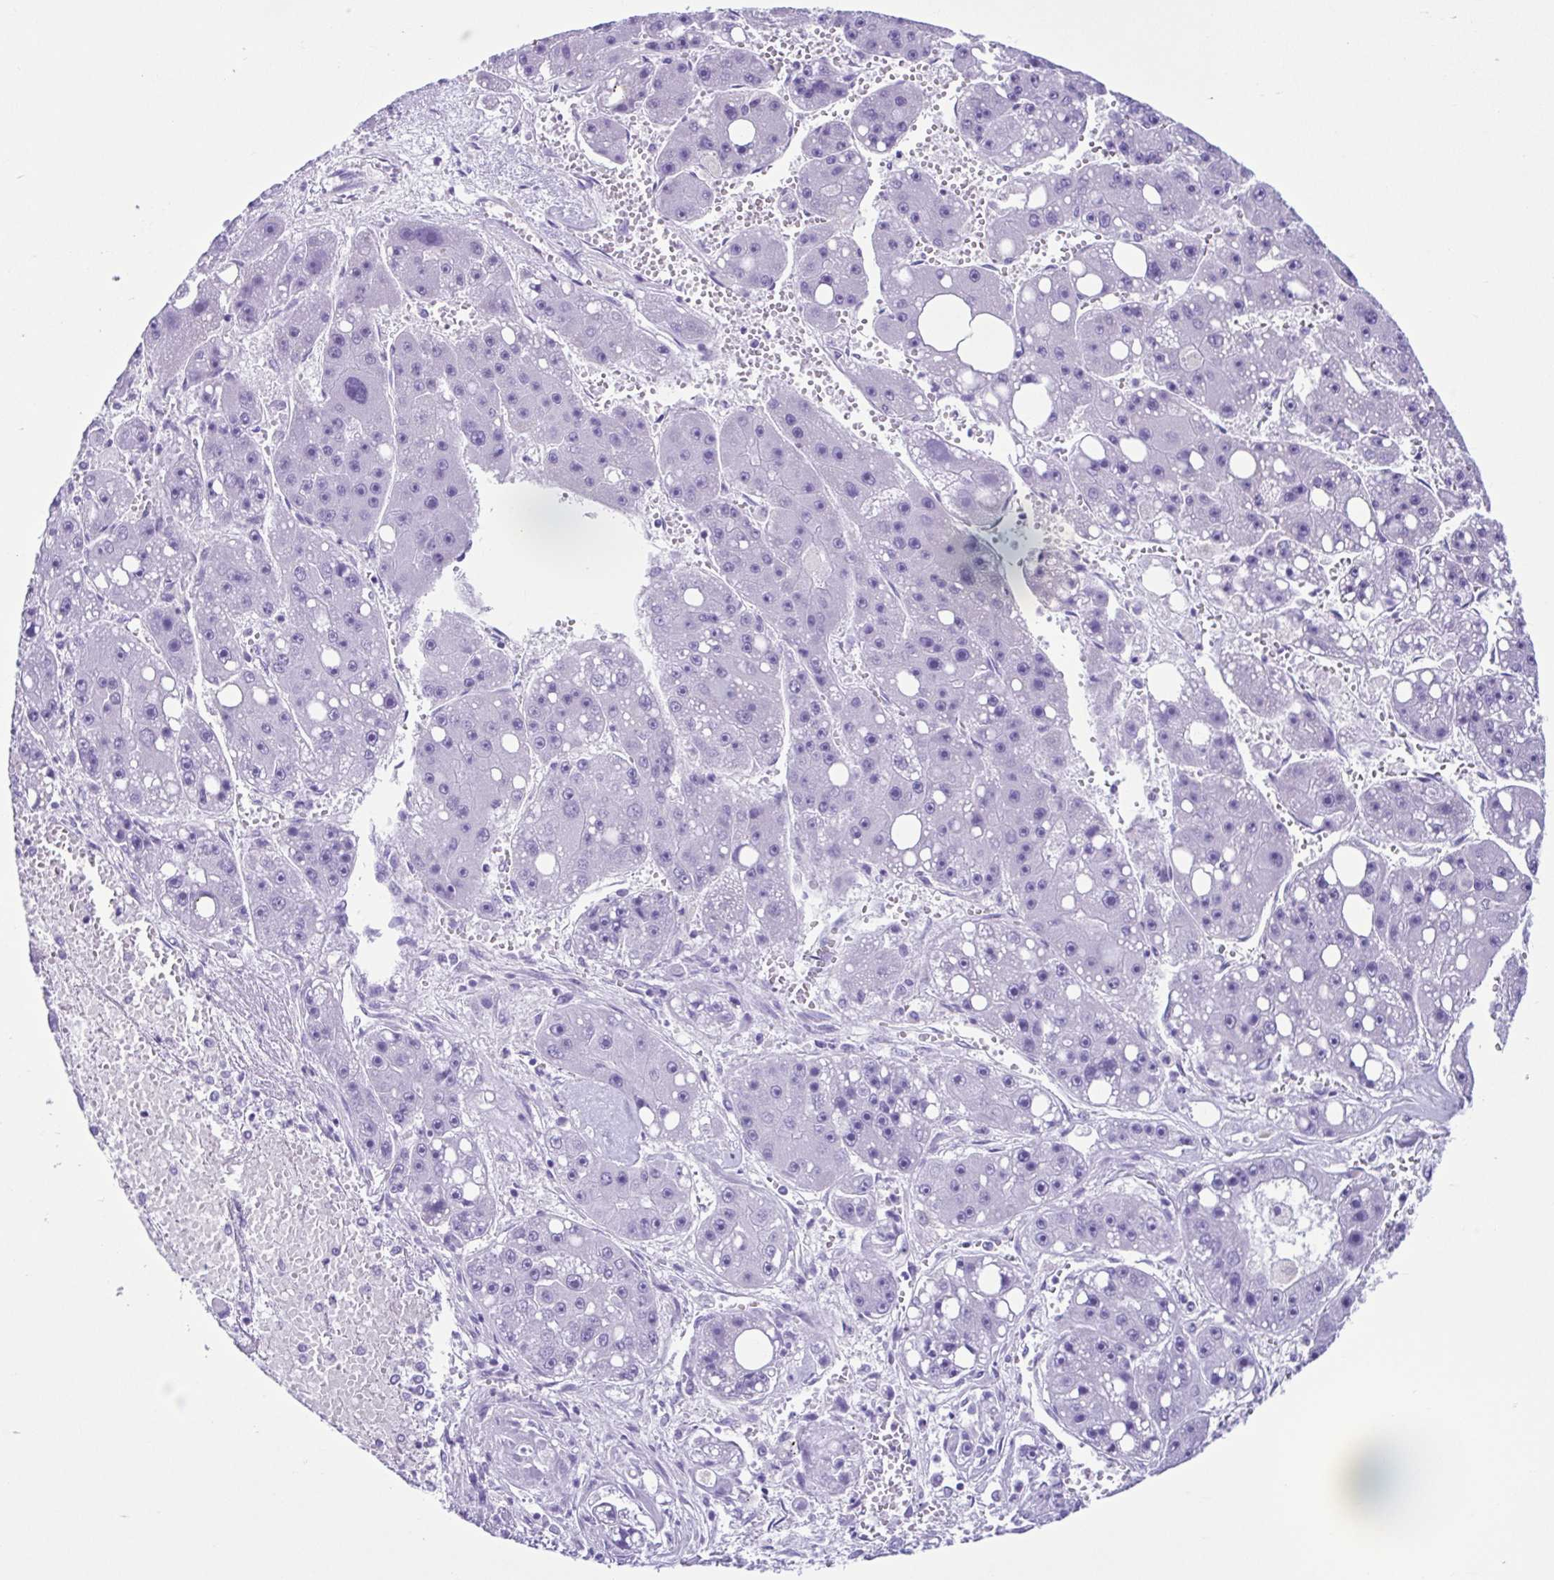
{"staining": {"intensity": "negative", "quantity": "none", "location": "none"}, "tissue": "liver cancer", "cell_type": "Tumor cells", "image_type": "cancer", "snomed": [{"axis": "morphology", "description": "Carcinoma, Hepatocellular, NOS"}, {"axis": "topography", "description": "Liver"}], "caption": "DAB immunohistochemical staining of liver cancer demonstrates no significant expression in tumor cells.", "gene": "ACTRT3", "patient": {"sex": "female", "age": 61}}